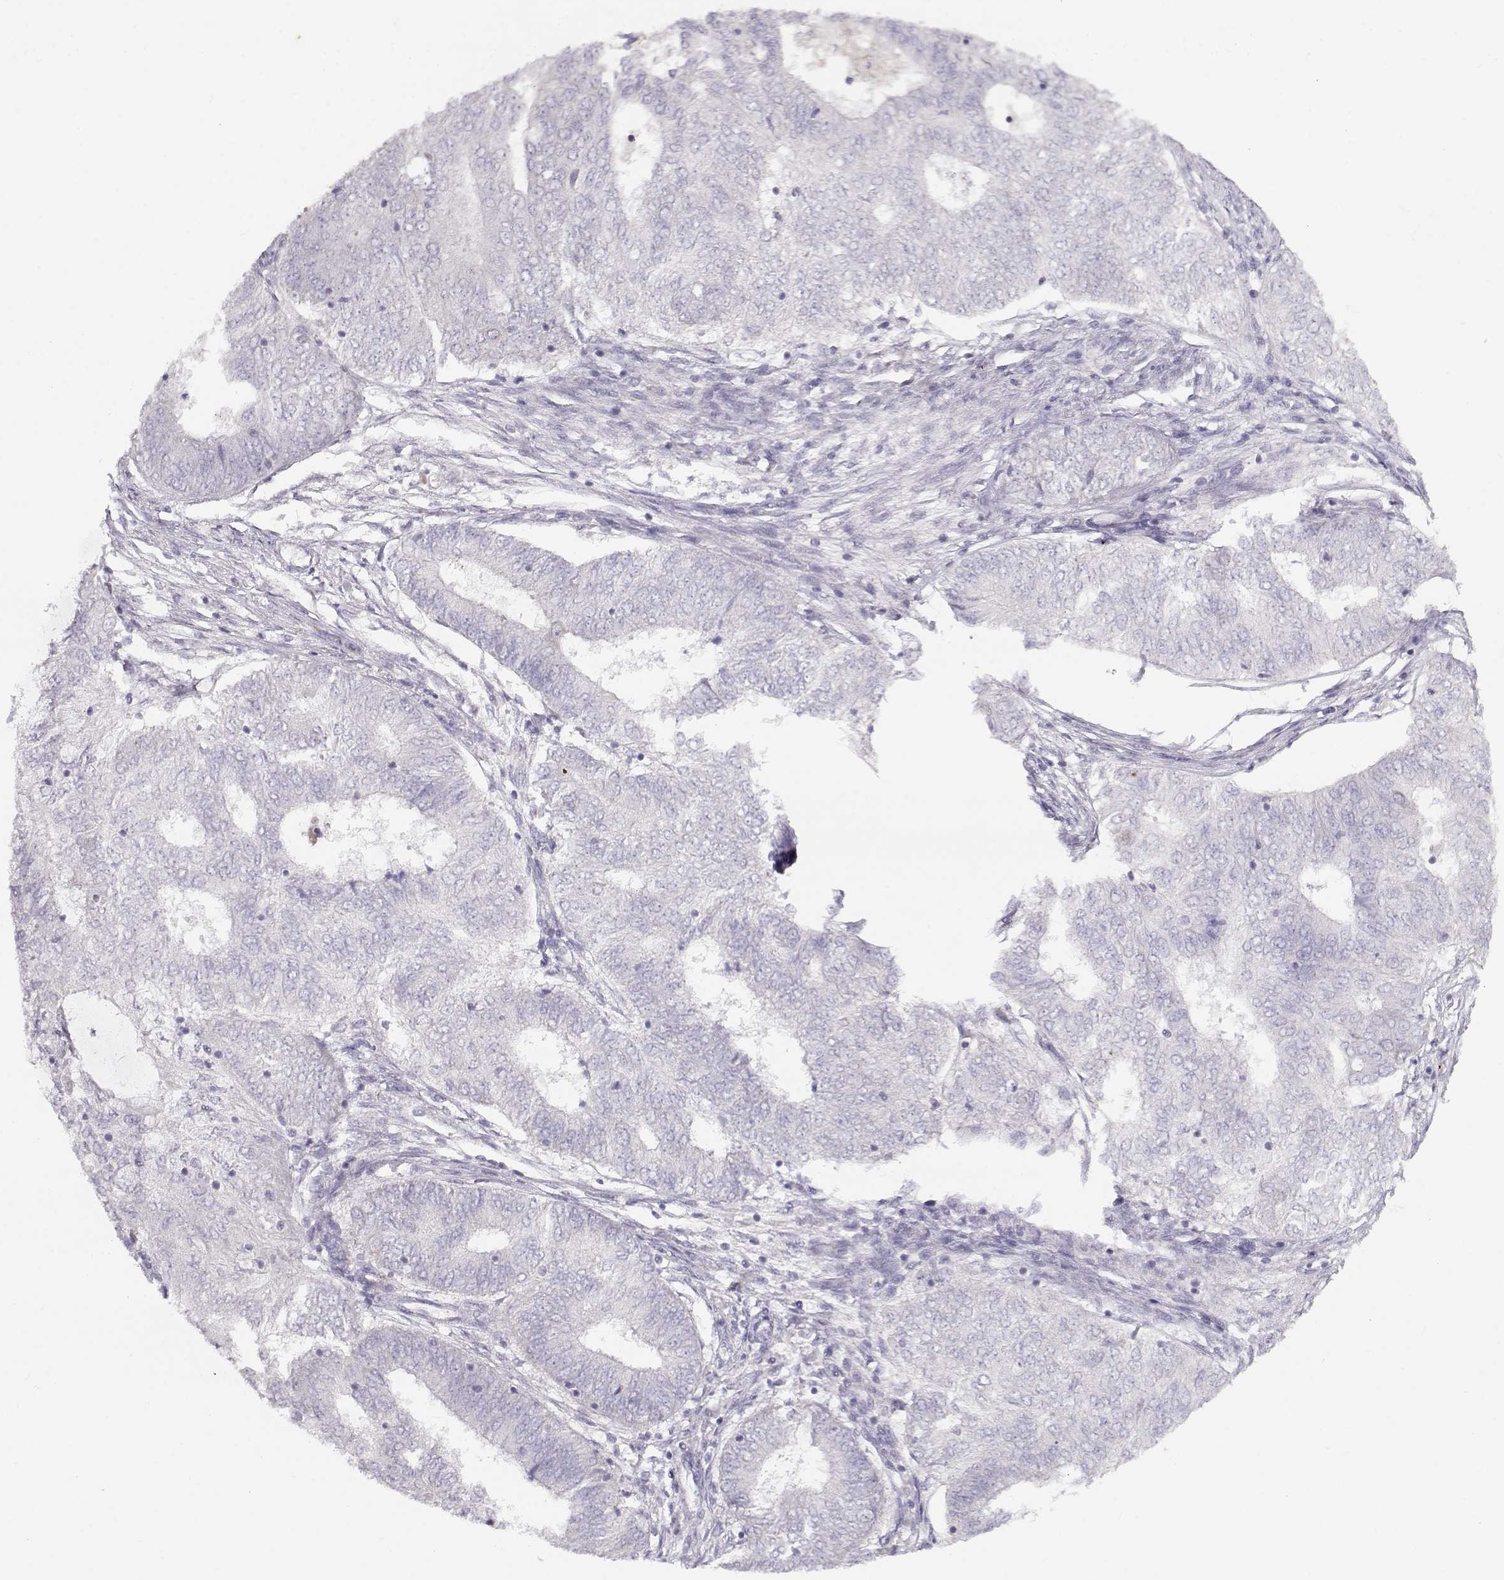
{"staining": {"intensity": "negative", "quantity": "none", "location": "none"}, "tissue": "endometrial cancer", "cell_type": "Tumor cells", "image_type": "cancer", "snomed": [{"axis": "morphology", "description": "Adenocarcinoma, NOS"}, {"axis": "topography", "description": "Endometrium"}], "caption": "This histopathology image is of endometrial adenocarcinoma stained with immunohistochemistry (IHC) to label a protein in brown with the nuclei are counter-stained blue. There is no expression in tumor cells.", "gene": "KLF17", "patient": {"sex": "female", "age": 62}}